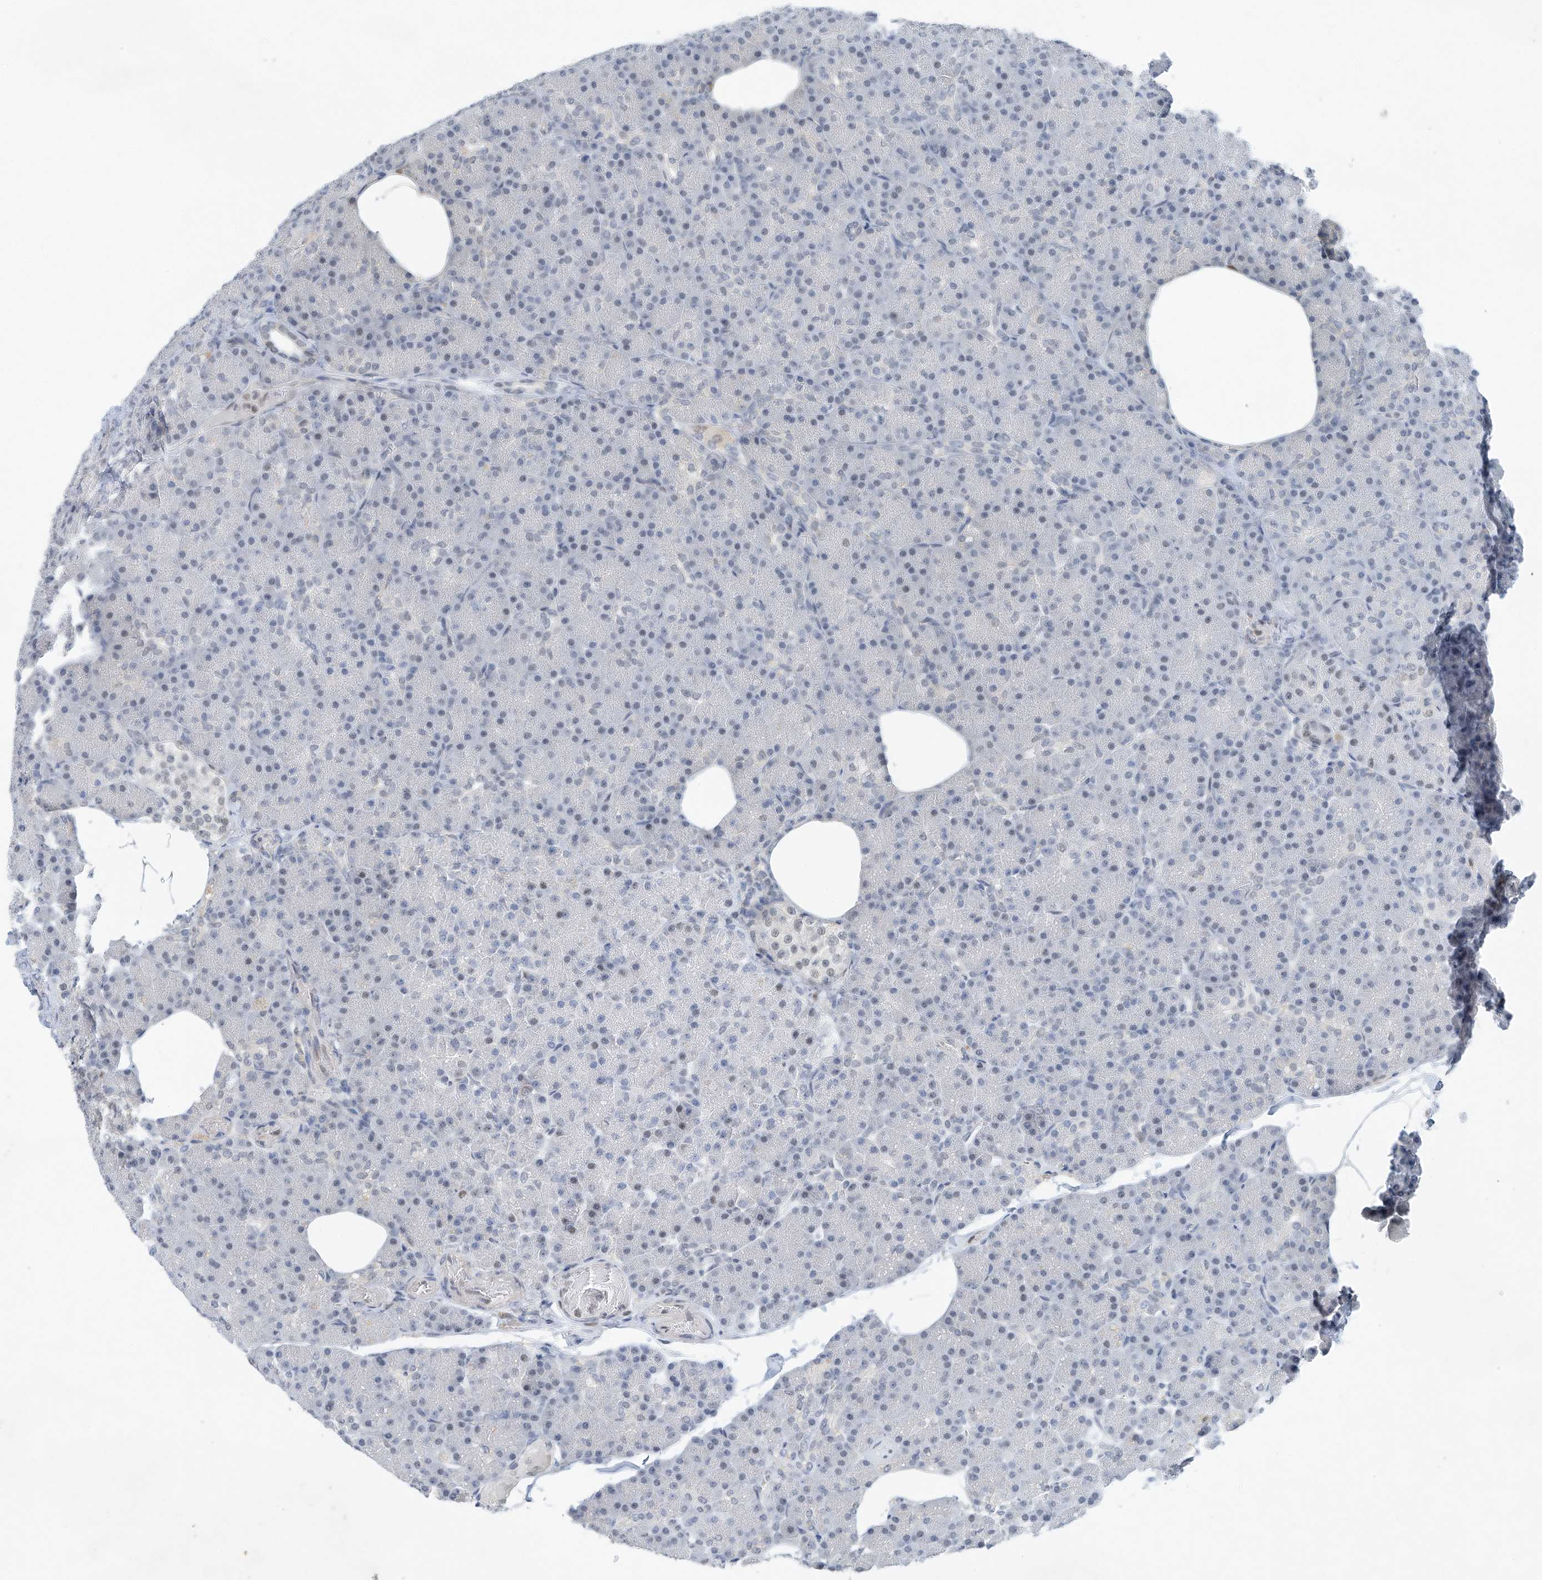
{"staining": {"intensity": "weak", "quantity": "<25%", "location": "nuclear"}, "tissue": "pancreas", "cell_type": "Exocrine glandular cells", "image_type": "normal", "snomed": [{"axis": "morphology", "description": "Normal tissue, NOS"}, {"axis": "topography", "description": "Pancreas"}], "caption": "A photomicrograph of human pancreas is negative for staining in exocrine glandular cells. Nuclei are stained in blue.", "gene": "TAF8", "patient": {"sex": "female", "age": 43}}